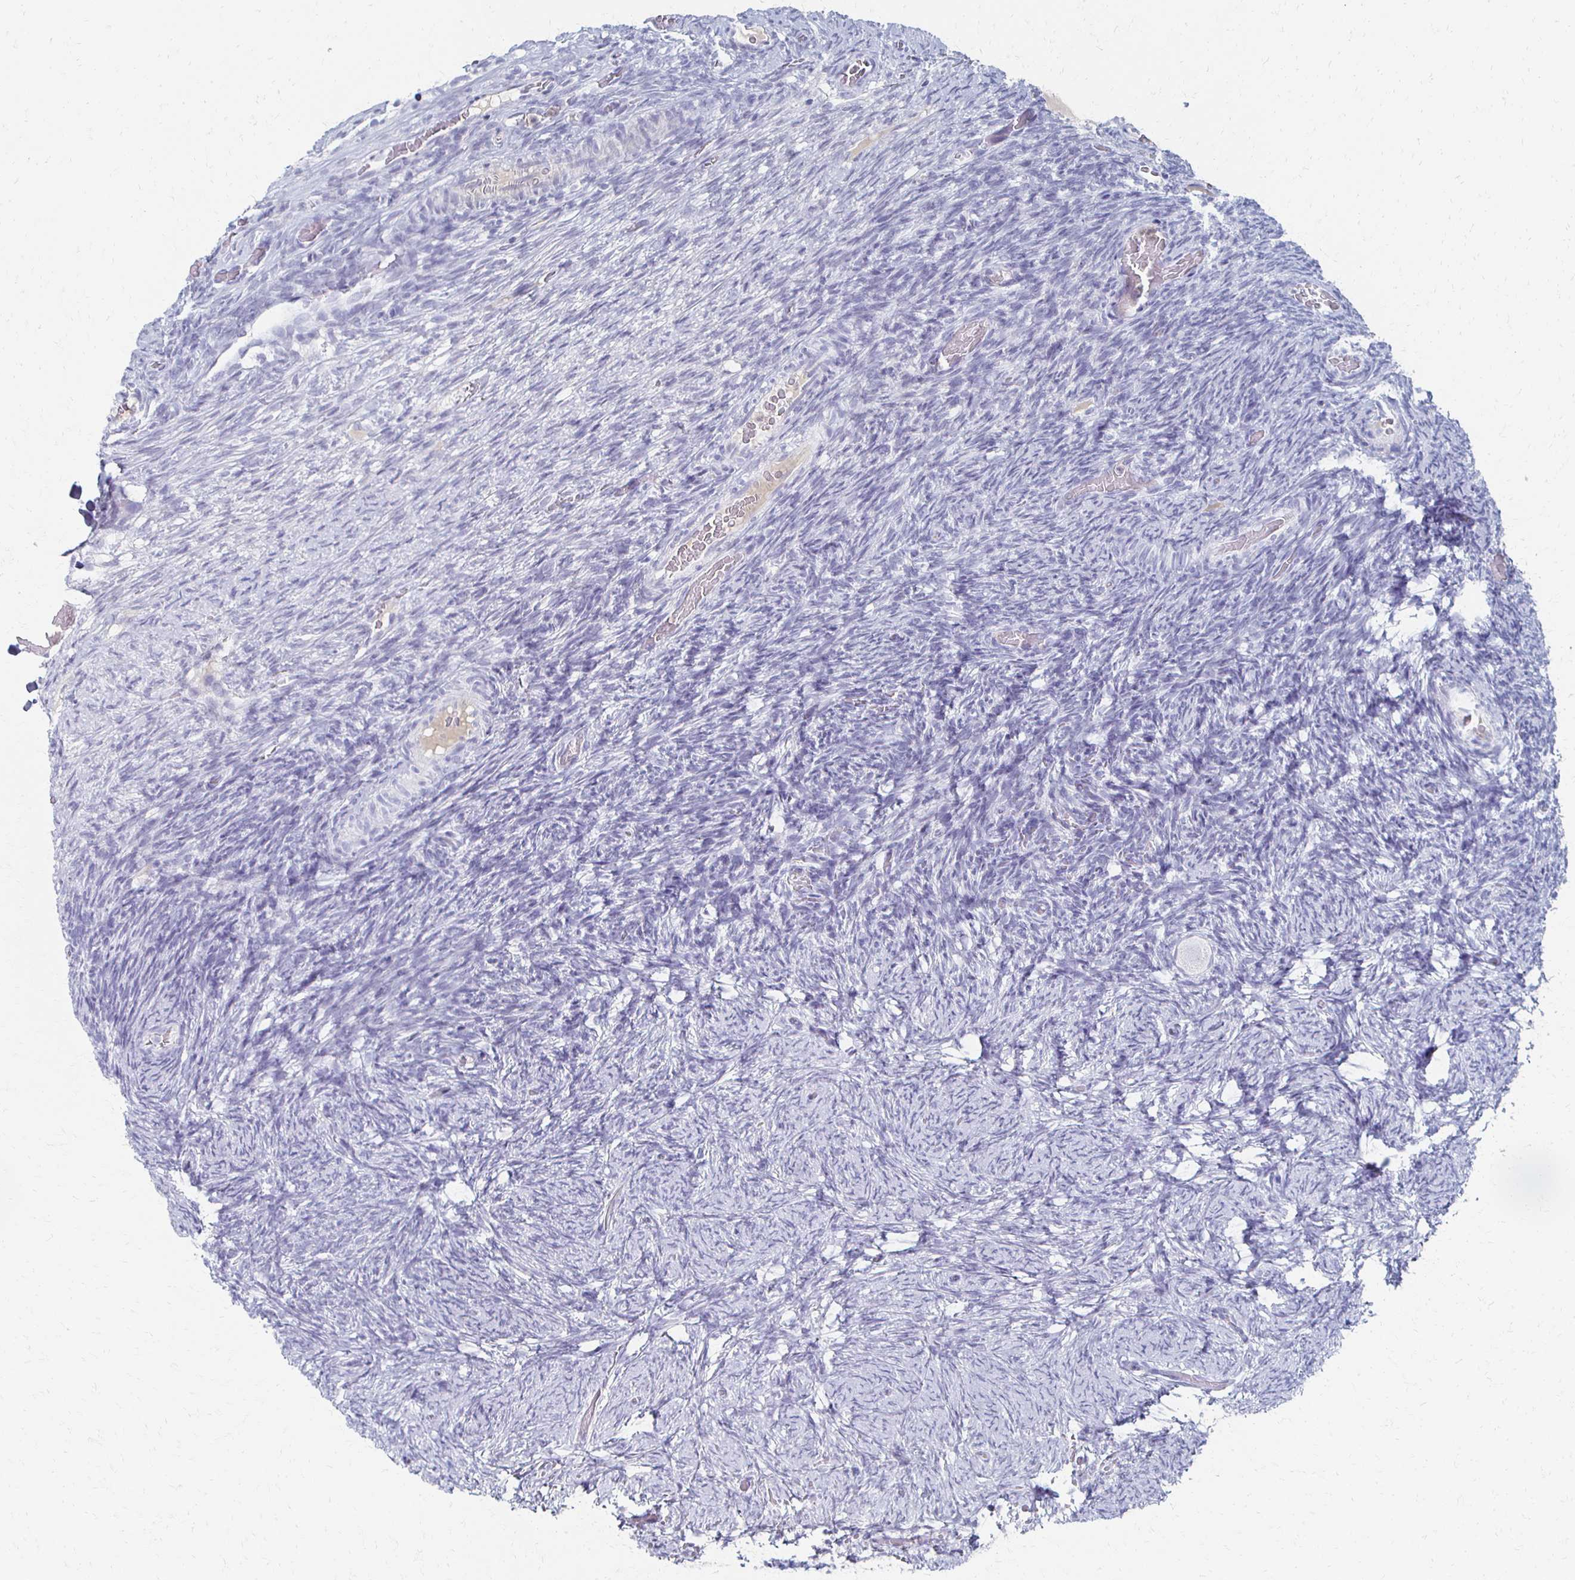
{"staining": {"intensity": "negative", "quantity": "none", "location": "none"}, "tissue": "ovary", "cell_type": "Follicle cells", "image_type": "normal", "snomed": [{"axis": "morphology", "description": "Normal tissue, NOS"}, {"axis": "topography", "description": "Ovary"}], "caption": "Immunohistochemistry of benign human ovary demonstrates no staining in follicle cells. (DAB immunohistochemistry (IHC) visualized using brightfield microscopy, high magnification).", "gene": "CXCR2", "patient": {"sex": "female", "age": 34}}